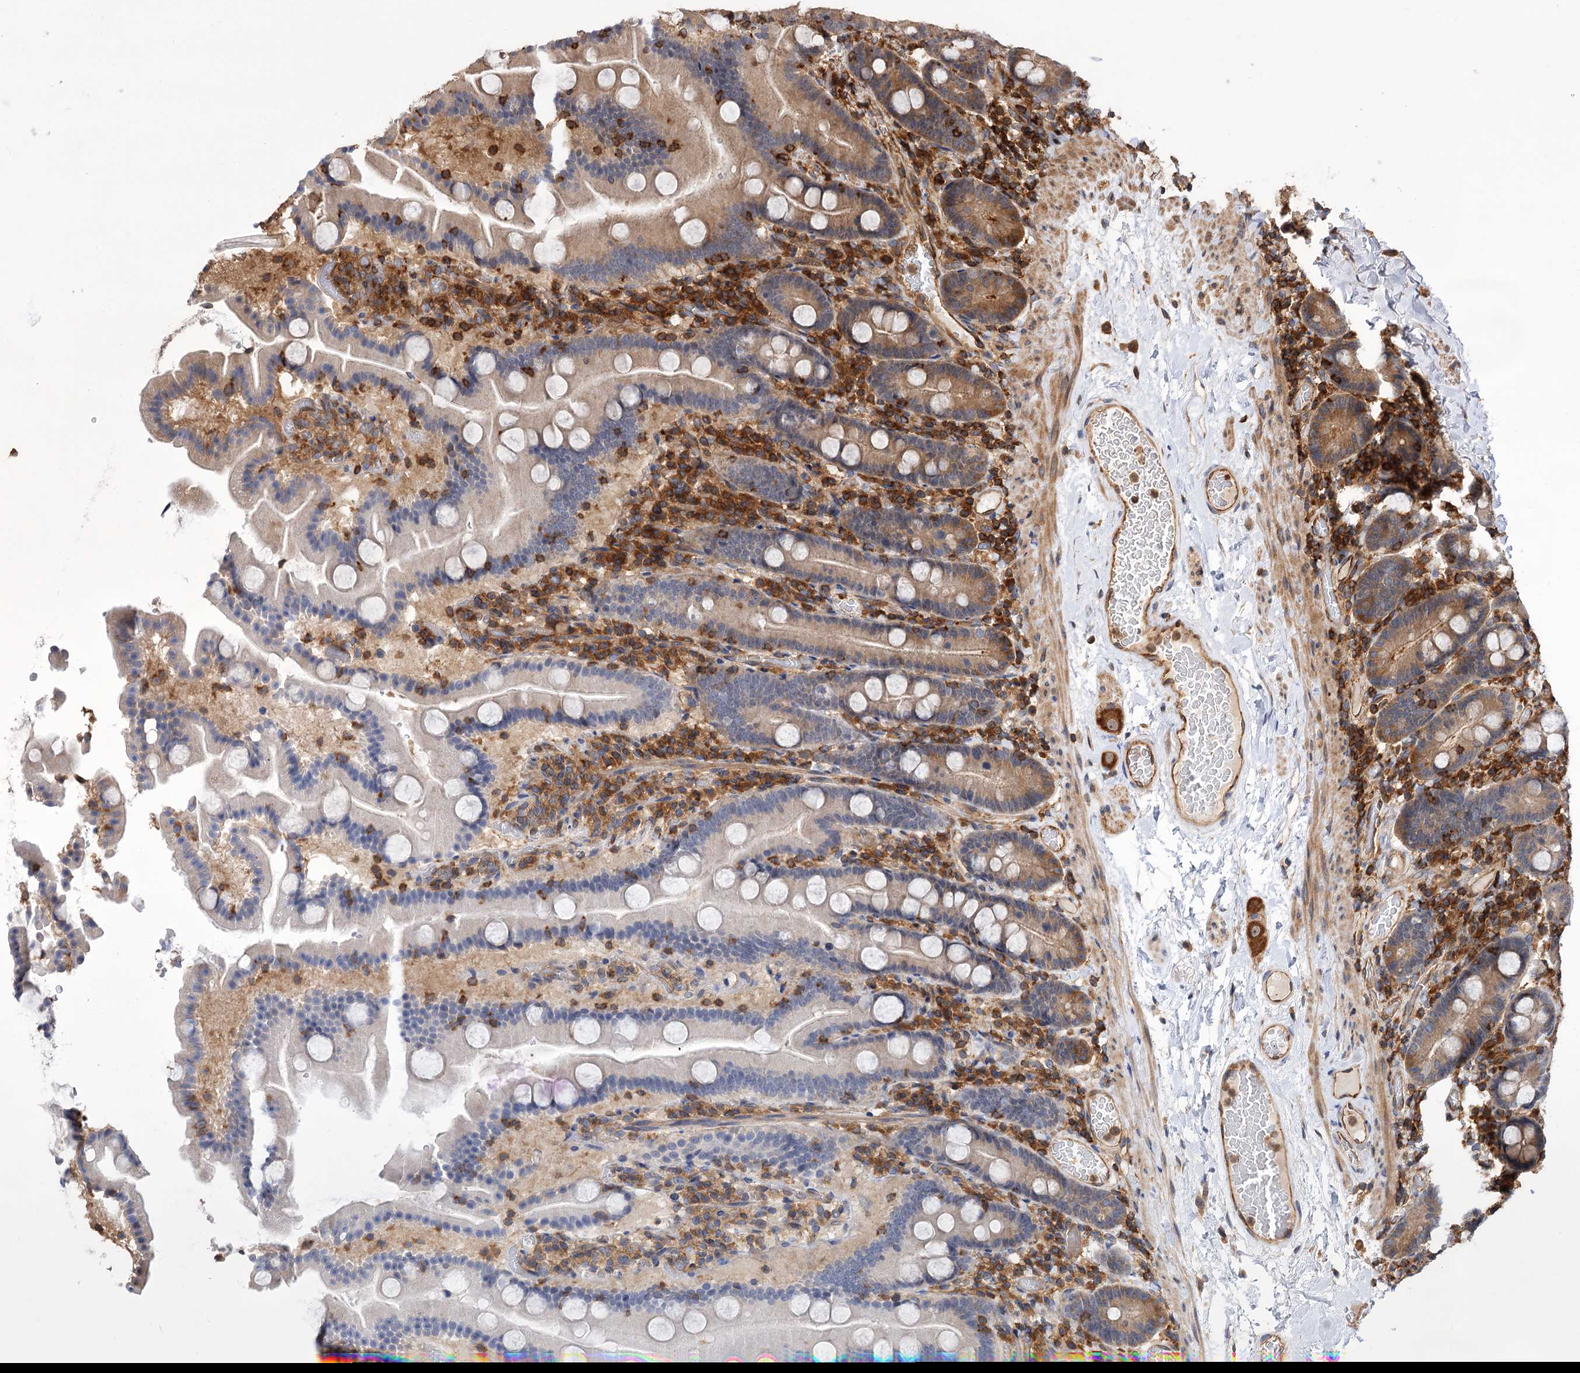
{"staining": {"intensity": "moderate", "quantity": "<25%", "location": "cytoplasmic/membranous"}, "tissue": "duodenum", "cell_type": "Glandular cells", "image_type": "normal", "snomed": [{"axis": "morphology", "description": "Normal tissue, NOS"}, {"axis": "topography", "description": "Duodenum"}], "caption": "Protein staining shows moderate cytoplasmic/membranous positivity in approximately <25% of glandular cells in benign duodenum.", "gene": "PACS1", "patient": {"sex": "male", "age": 55}}